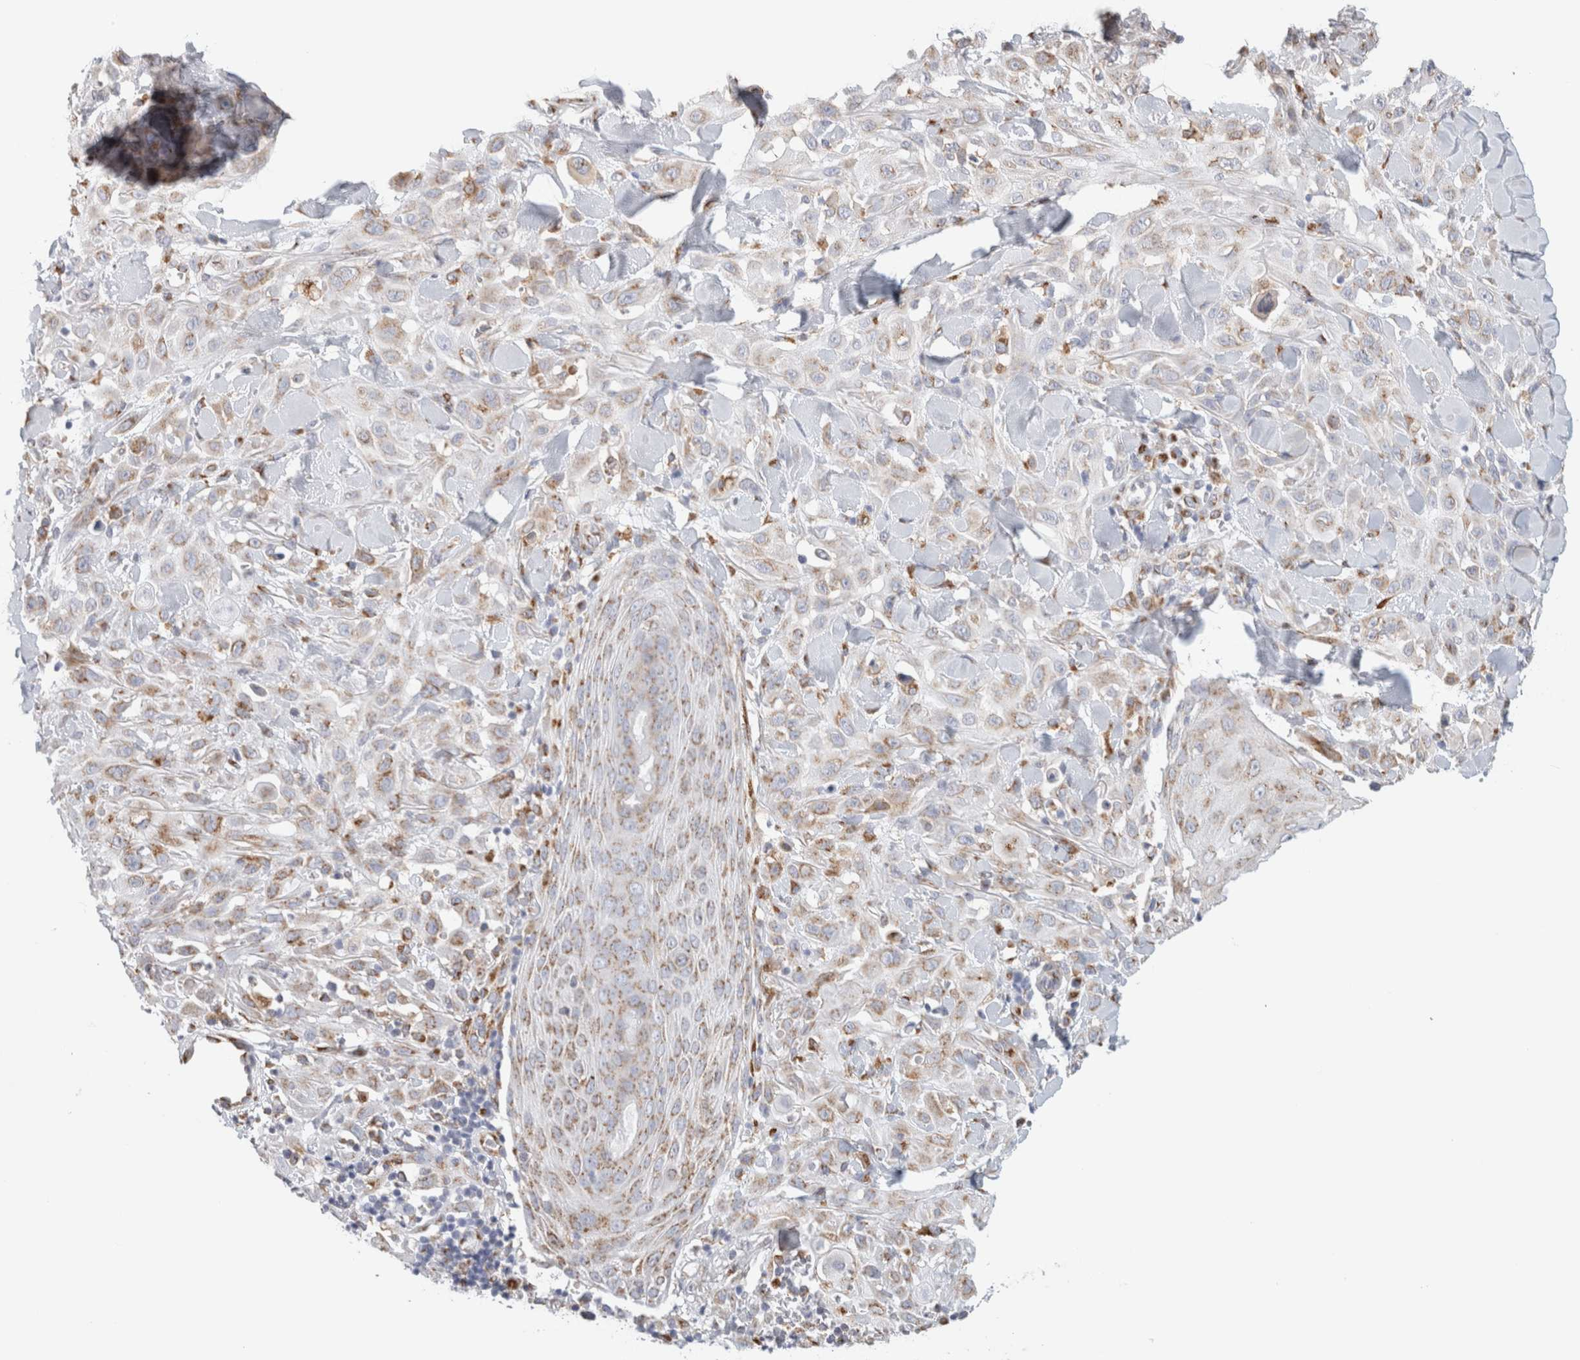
{"staining": {"intensity": "weak", "quantity": ">75%", "location": "cytoplasmic/membranous"}, "tissue": "skin cancer", "cell_type": "Tumor cells", "image_type": "cancer", "snomed": [{"axis": "morphology", "description": "Squamous cell carcinoma, NOS"}, {"axis": "topography", "description": "Skin"}], "caption": "Immunohistochemistry (IHC) (DAB) staining of skin squamous cell carcinoma reveals weak cytoplasmic/membranous protein expression in about >75% of tumor cells.", "gene": "MCFD2", "patient": {"sex": "male", "age": 24}}